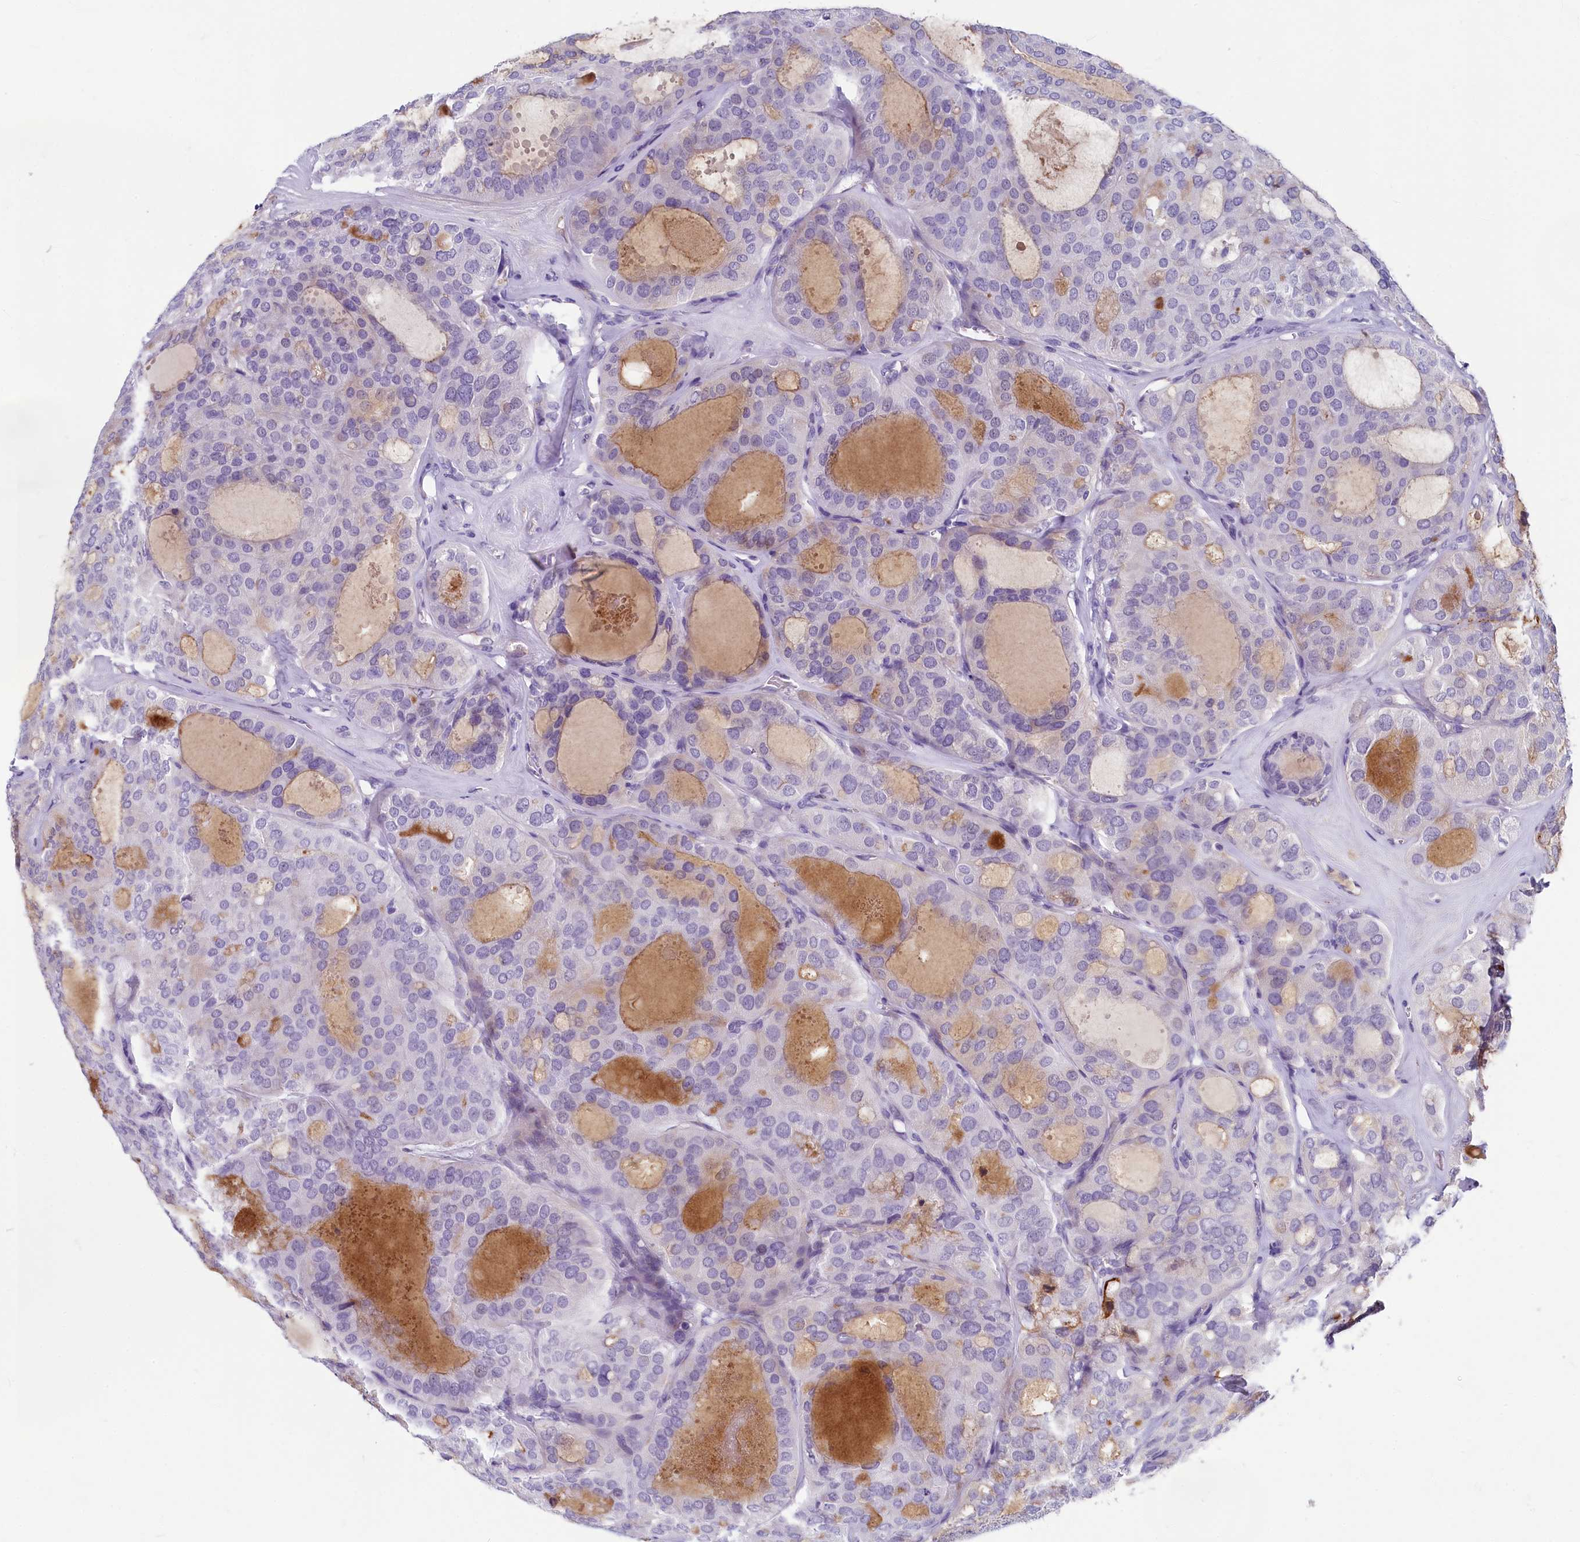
{"staining": {"intensity": "weak", "quantity": "<25%", "location": "cytoplasmic/membranous"}, "tissue": "thyroid cancer", "cell_type": "Tumor cells", "image_type": "cancer", "snomed": [{"axis": "morphology", "description": "Follicular adenoma carcinoma, NOS"}, {"axis": "topography", "description": "Thyroid gland"}], "caption": "Histopathology image shows no significant protein positivity in tumor cells of thyroid follicular adenoma carcinoma.", "gene": "INSC", "patient": {"sex": "male", "age": 75}}